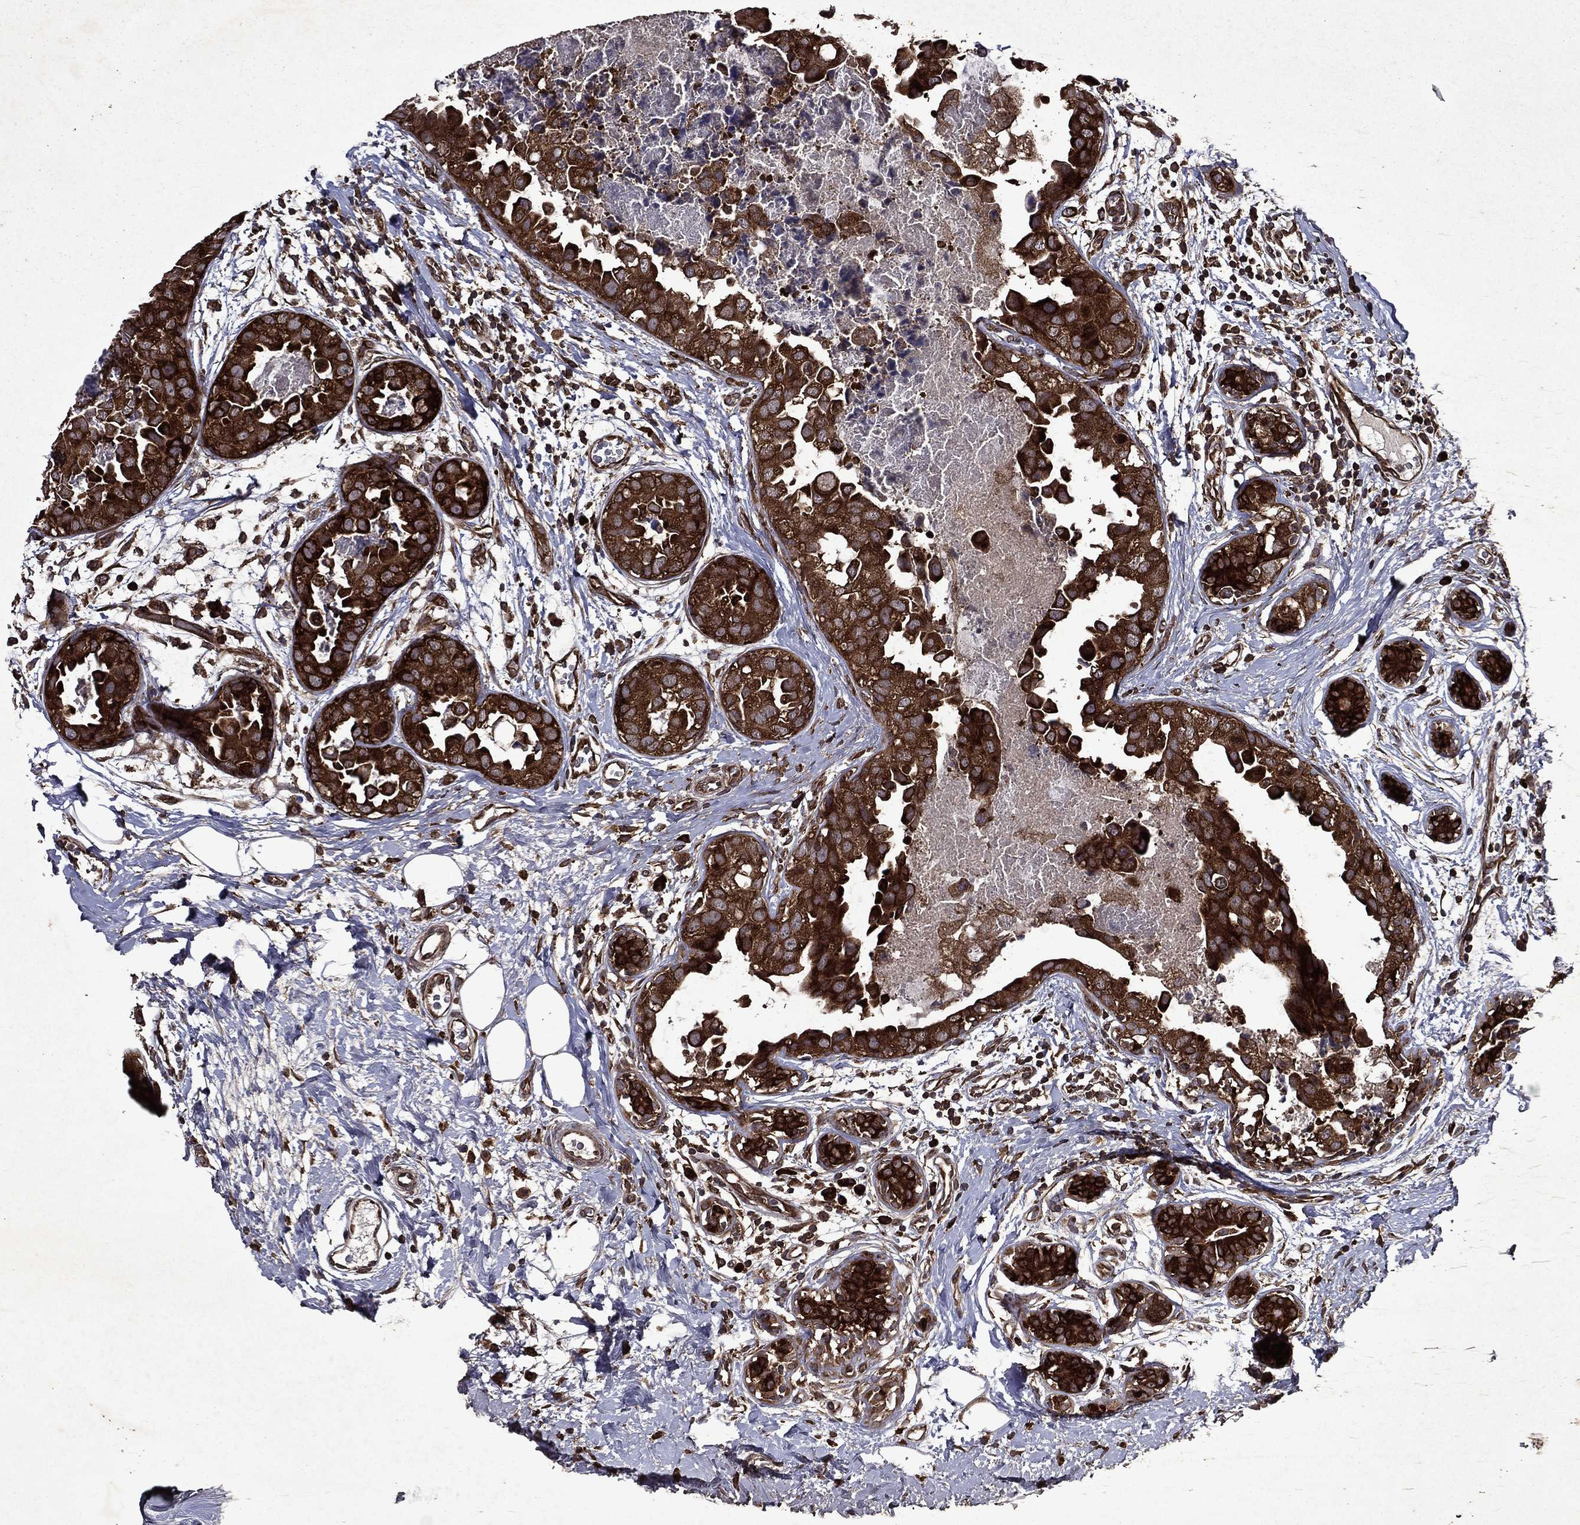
{"staining": {"intensity": "strong", "quantity": ">75%", "location": "cytoplasmic/membranous"}, "tissue": "breast cancer", "cell_type": "Tumor cells", "image_type": "cancer", "snomed": [{"axis": "morphology", "description": "Normal tissue, NOS"}, {"axis": "morphology", "description": "Duct carcinoma"}, {"axis": "topography", "description": "Breast"}], "caption": "Protein expression analysis of breast cancer (invasive ductal carcinoma) shows strong cytoplasmic/membranous staining in about >75% of tumor cells.", "gene": "EIF2B4", "patient": {"sex": "female", "age": 40}}